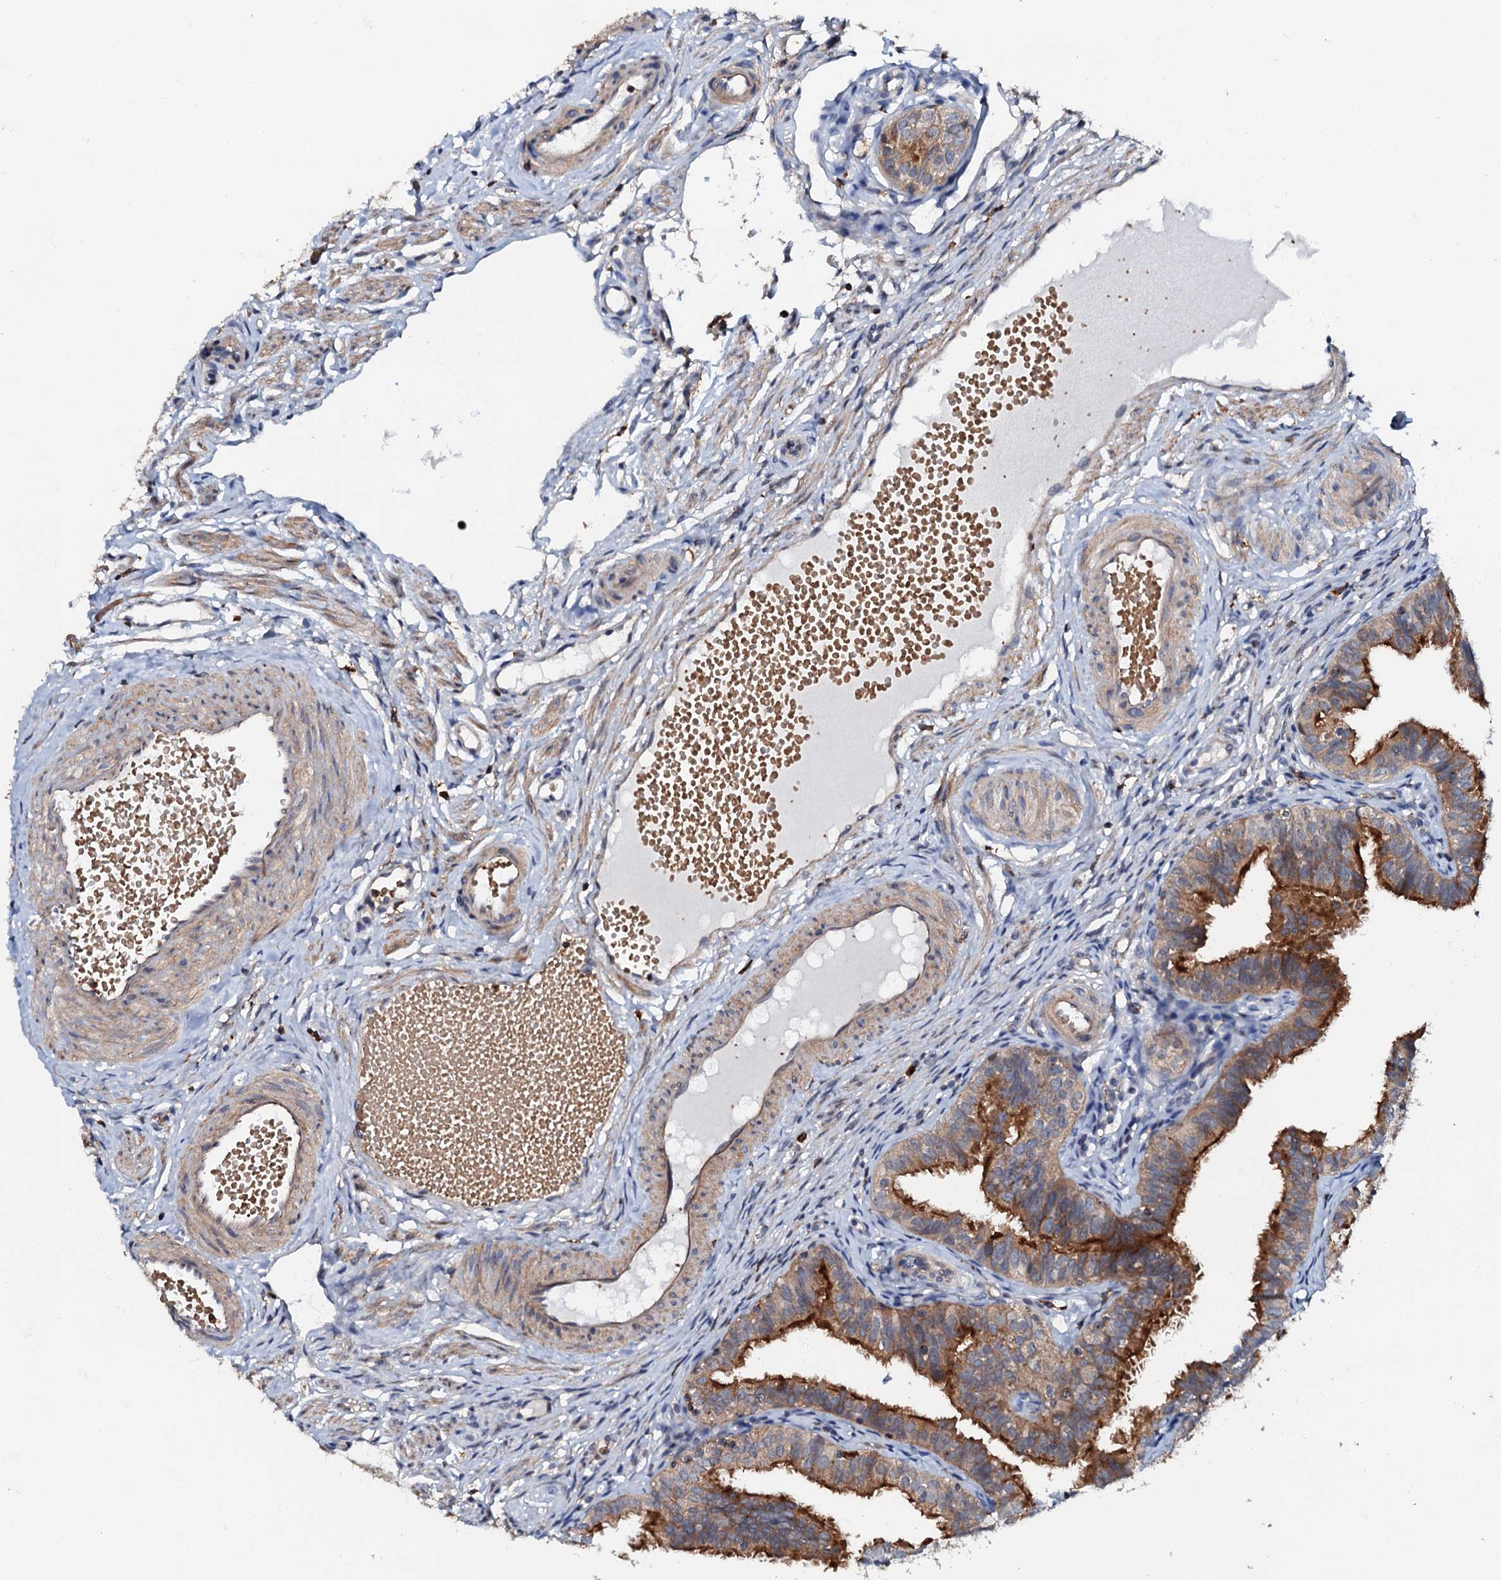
{"staining": {"intensity": "strong", "quantity": "25%-75%", "location": "cytoplasmic/membranous"}, "tissue": "fallopian tube", "cell_type": "Glandular cells", "image_type": "normal", "snomed": [{"axis": "morphology", "description": "Normal tissue, NOS"}, {"axis": "topography", "description": "Fallopian tube"}], "caption": "Glandular cells show strong cytoplasmic/membranous staining in about 25%-75% of cells in normal fallopian tube.", "gene": "VAMP8", "patient": {"sex": "female", "age": 35}}